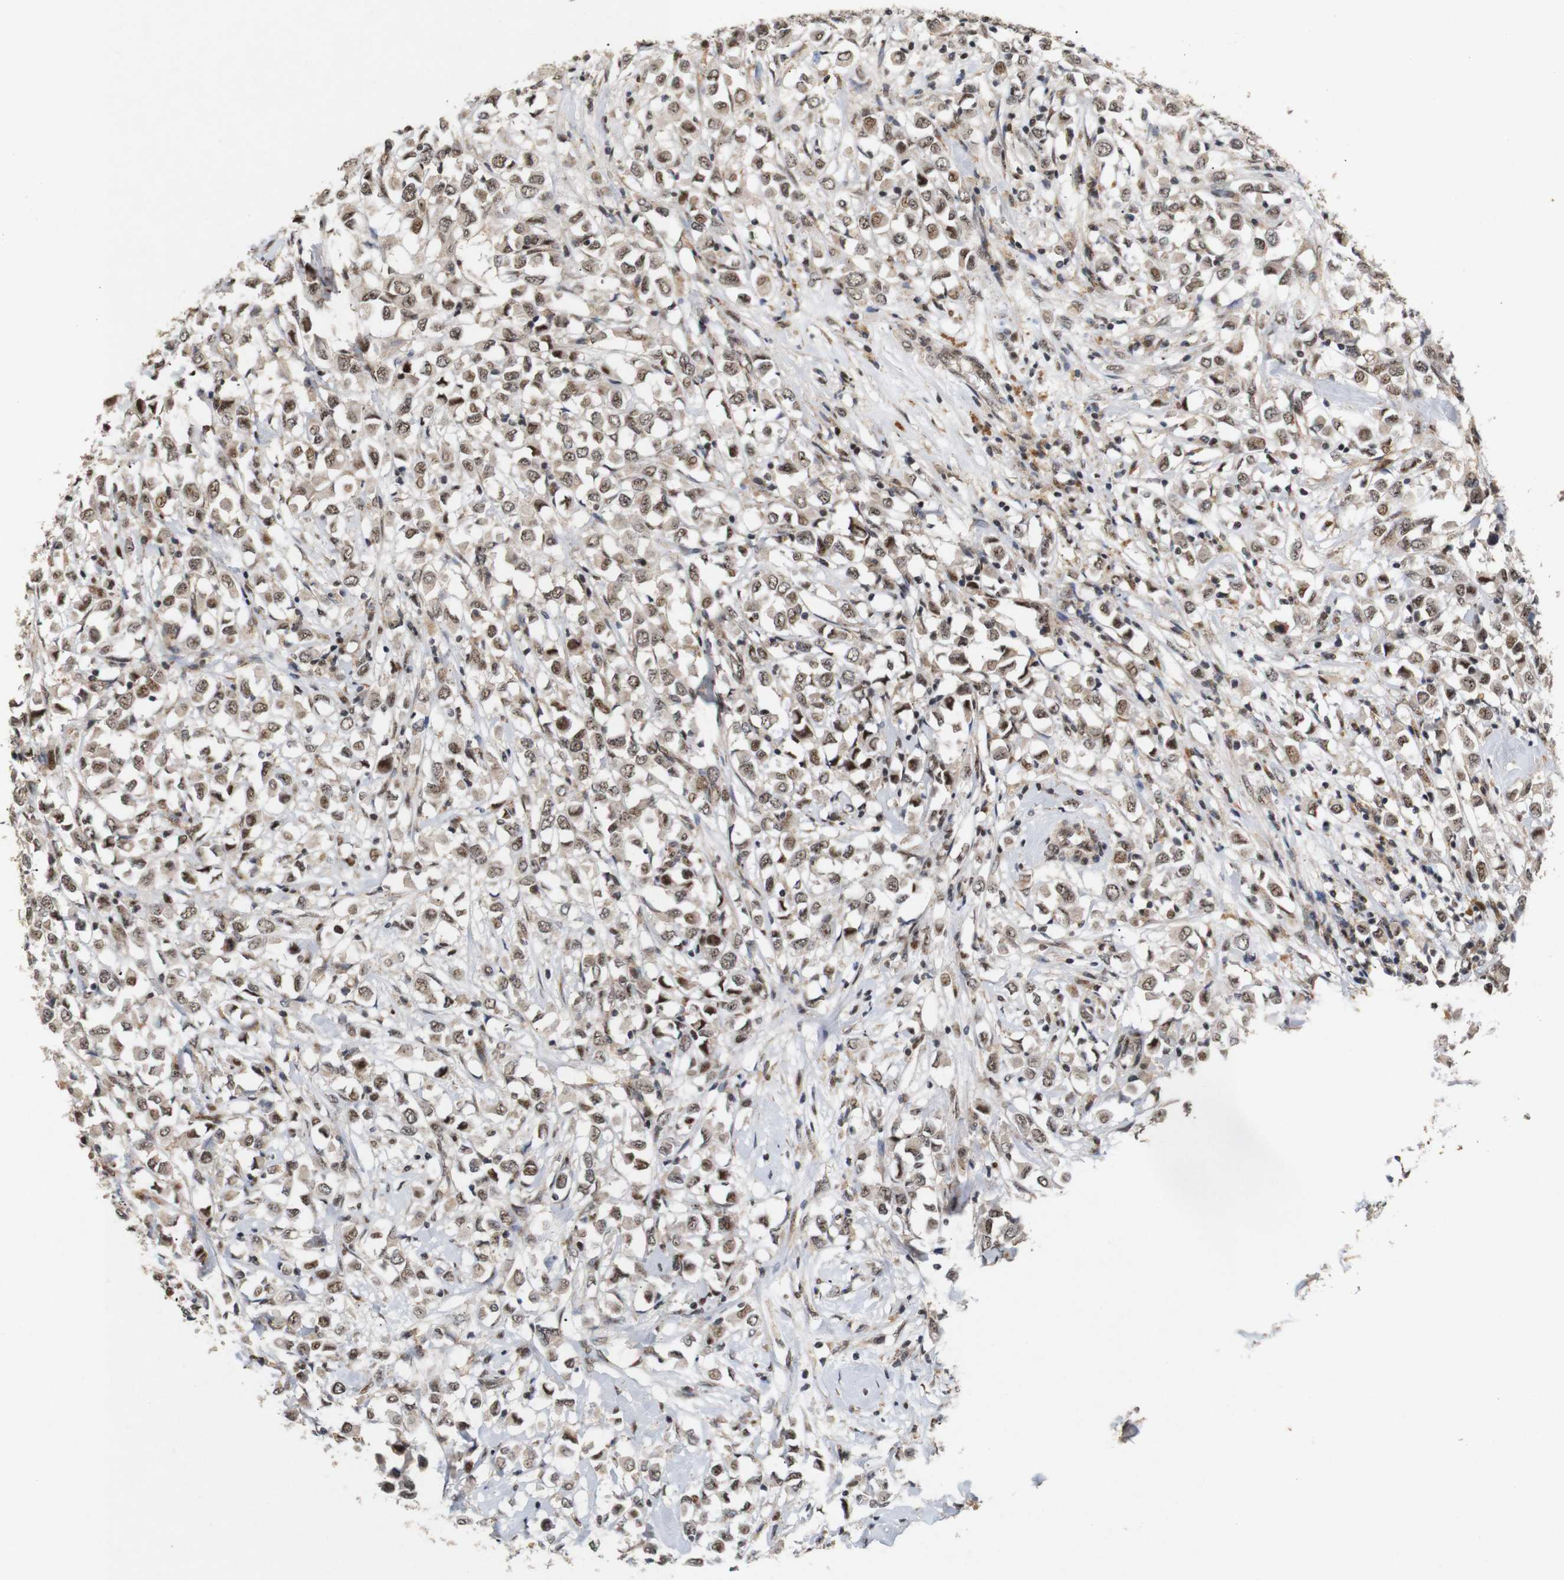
{"staining": {"intensity": "moderate", "quantity": ">75%", "location": "cytoplasmic/membranous,nuclear"}, "tissue": "breast cancer", "cell_type": "Tumor cells", "image_type": "cancer", "snomed": [{"axis": "morphology", "description": "Duct carcinoma"}, {"axis": "topography", "description": "Breast"}], "caption": "Breast infiltrating ductal carcinoma tissue exhibits moderate cytoplasmic/membranous and nuclear positivity in about >75% of tumor cells", "gene": "PYM1", "patient": {"sex": "female", "age": 61}}